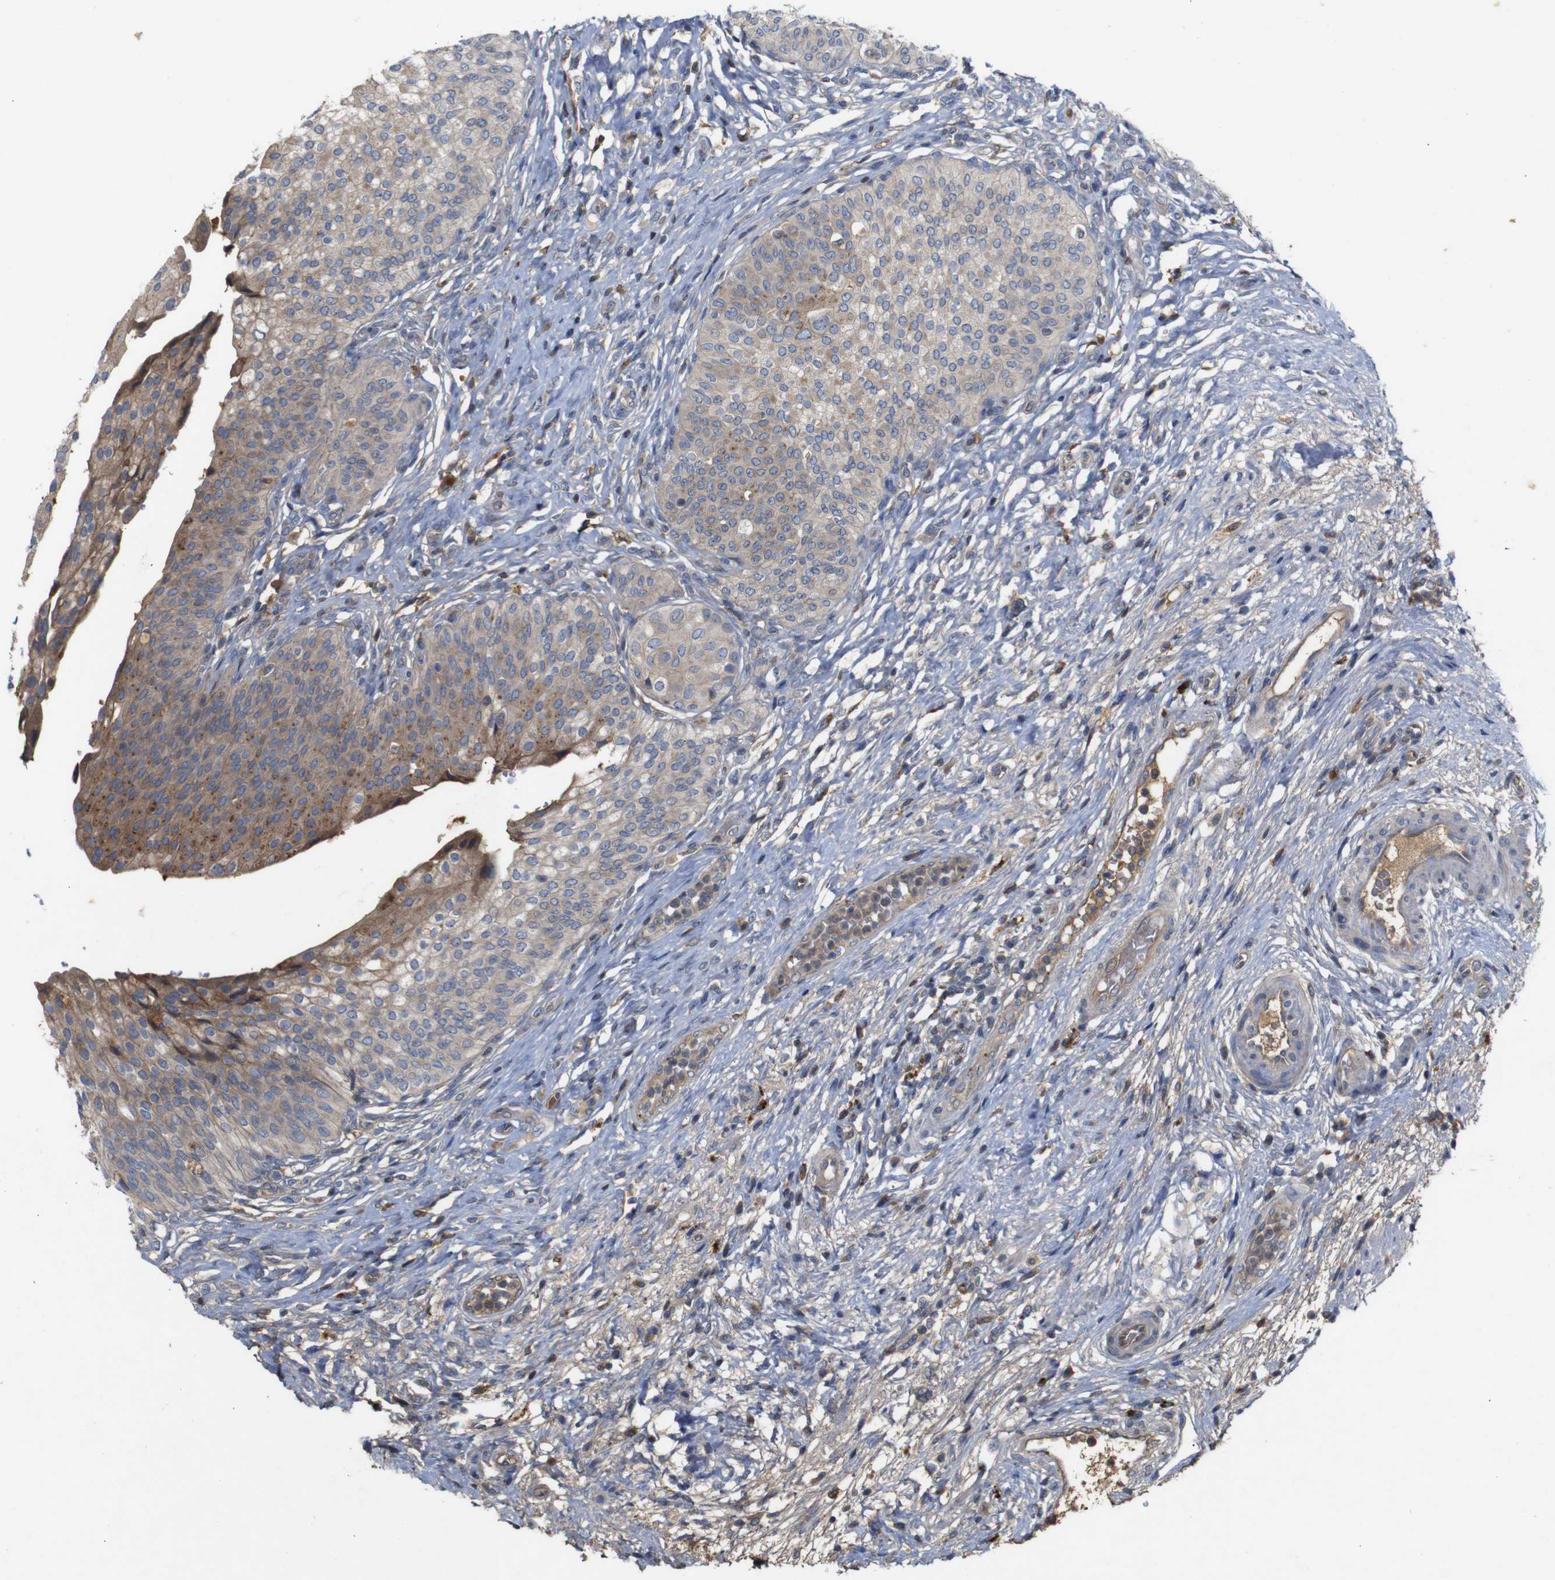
{"staining": {"intensity": "moderate", "quantity": ">75%", "location": "cytoplasmic/membranous"}, "tissue": "urinary bladder", "cell_type": "Urothelial cells", "image_type": "normal", "snomed": [{"axis": "morphology", "description": "Normal tissue, NOS"}, {"axis": "topography", "description": "Urinary bladder"}], "caption": "Unremarkable urinary bladder was stained to show a protein in brown. There is medium levels of moderate cytoplasmic/membranous expression in about >75% of urothelial cells. (Brightfield microscopy of DAB IHC at high magnification).", "gene": "PTPN1", "patient": {"sex": "male", "age": 46}}